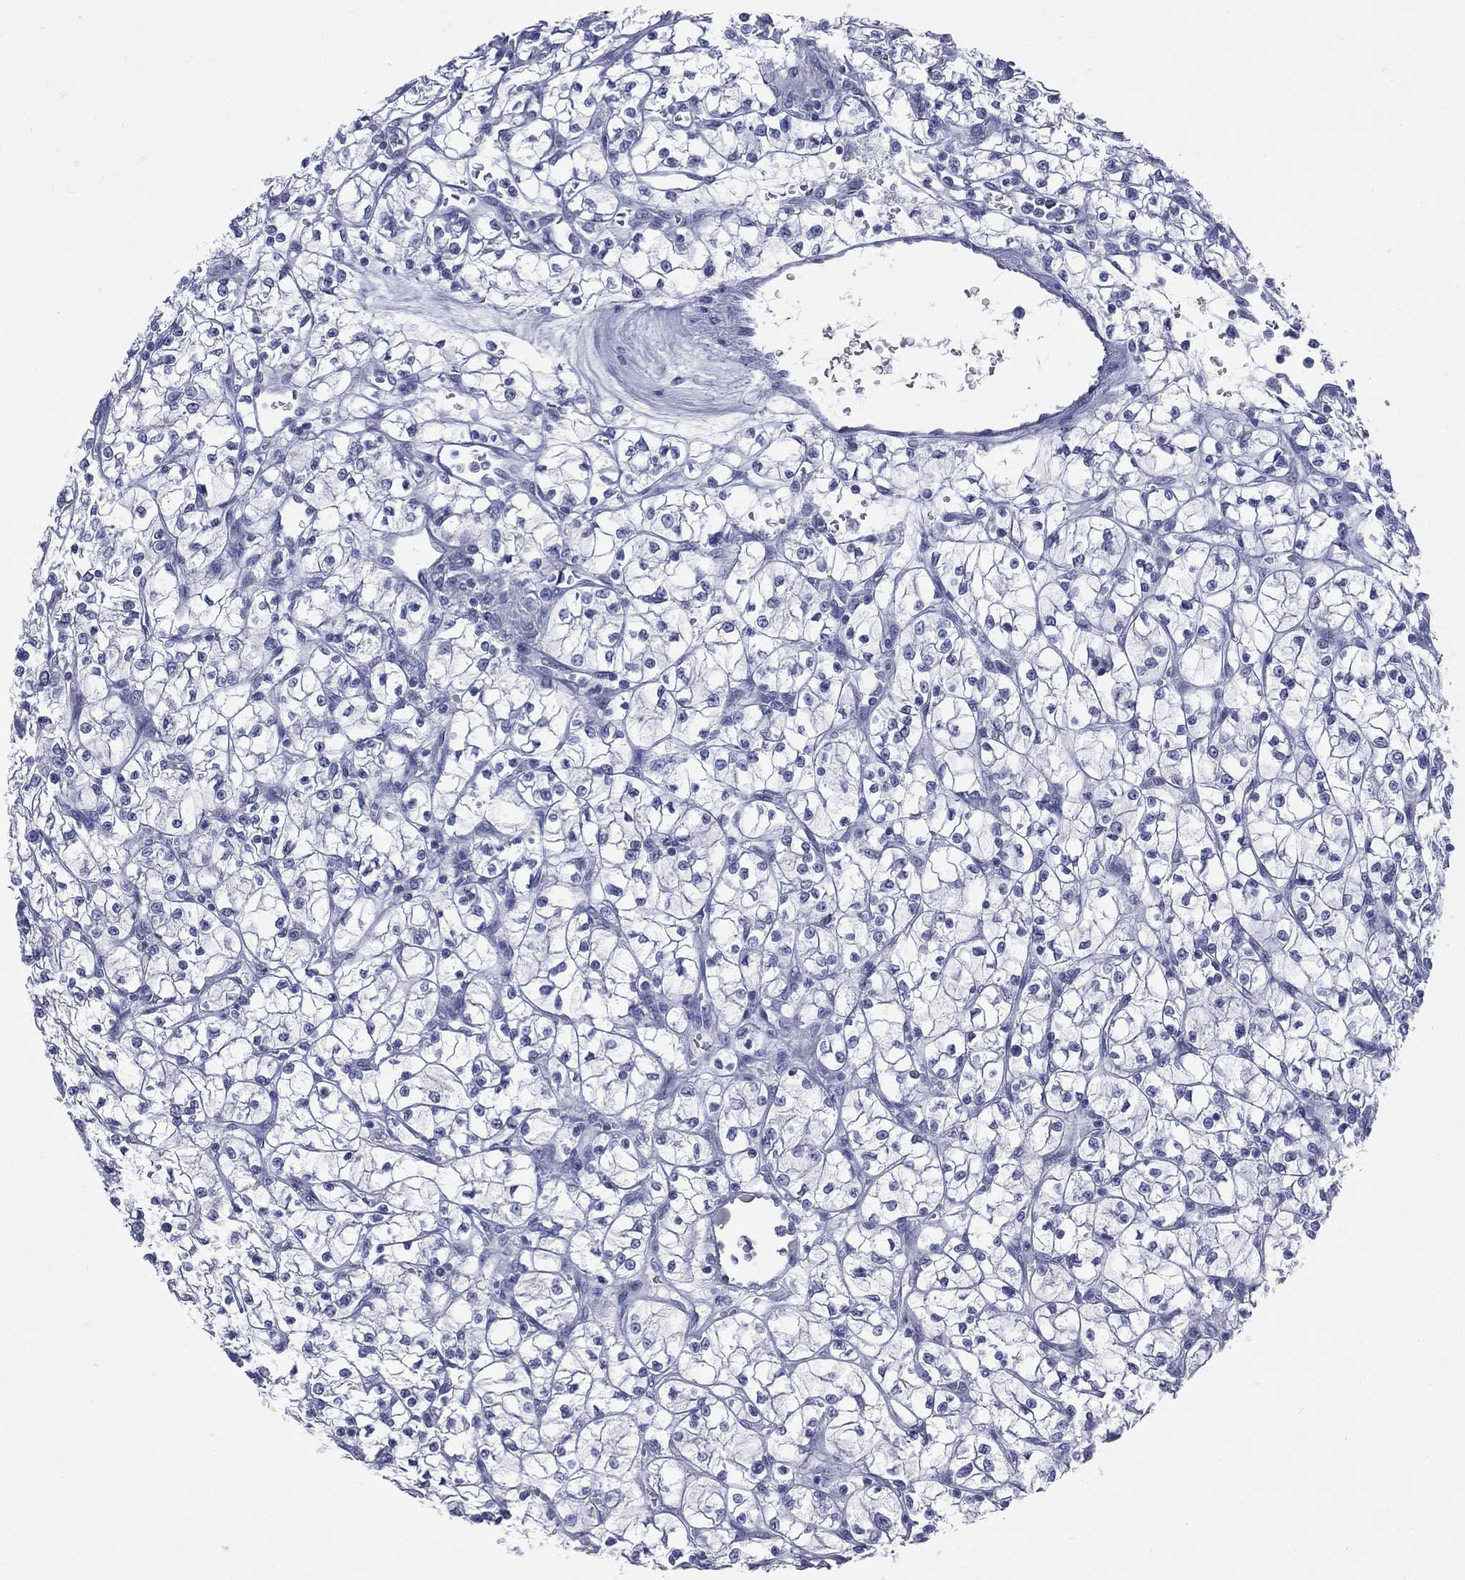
{"staining": {"intensity": "negative", "quantity": "none", "location": "none"}, "tissue": "renal cancer", "cell_type": "Tumor cells", "image_type": "cancer", "snomed": [{"axis": "morphology", "description": "Adenocarcinoma, NOS"}, {"axis": "topography", "description": "Kidney"}], "caption": "Immunohistochemical staining of human renal cancer (adenocarcinoma) shows no significant positivity in tumor cells.", "gene": "MLLT10", "patient": {"sex": "female", "age": 64}}